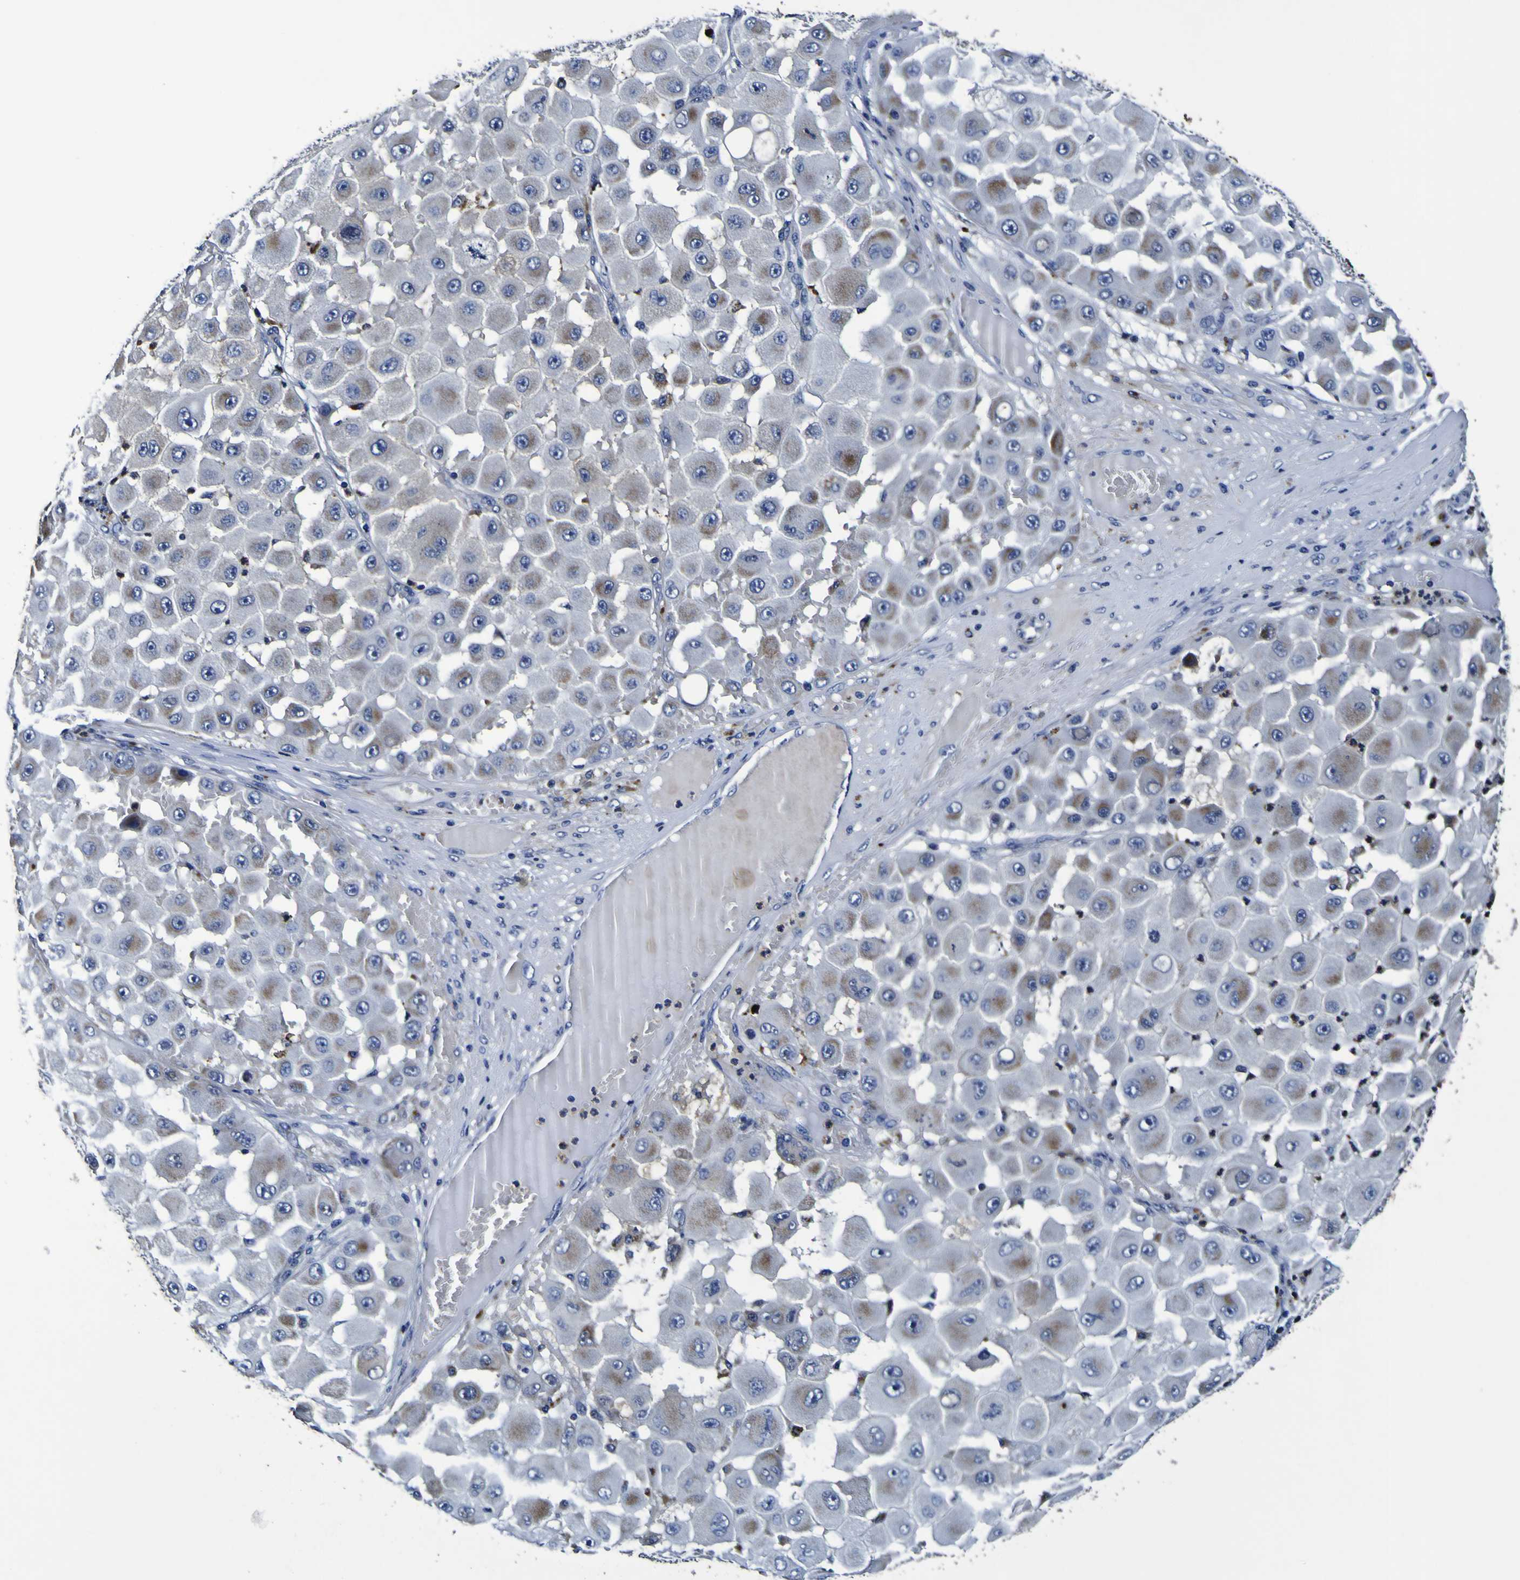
{"staining": {"intensity": "moderate", "quantity": "<25%", "location": "cytoplasmic/membranous"}, "tissue": "melanoma", "cell_type": "Tumor cells", "image_type": "cancer", "snomed": [{"axis": "morphology", "description": "Malignant melanoma, NOS"}, {"axis": "topography", "description": "Skin"}], "caption": "Melanoma stained with a protein marker displays moderate staining in tumor cells.", "gene": "PANK4", "patient": {"sex": "female", "age": 81}}